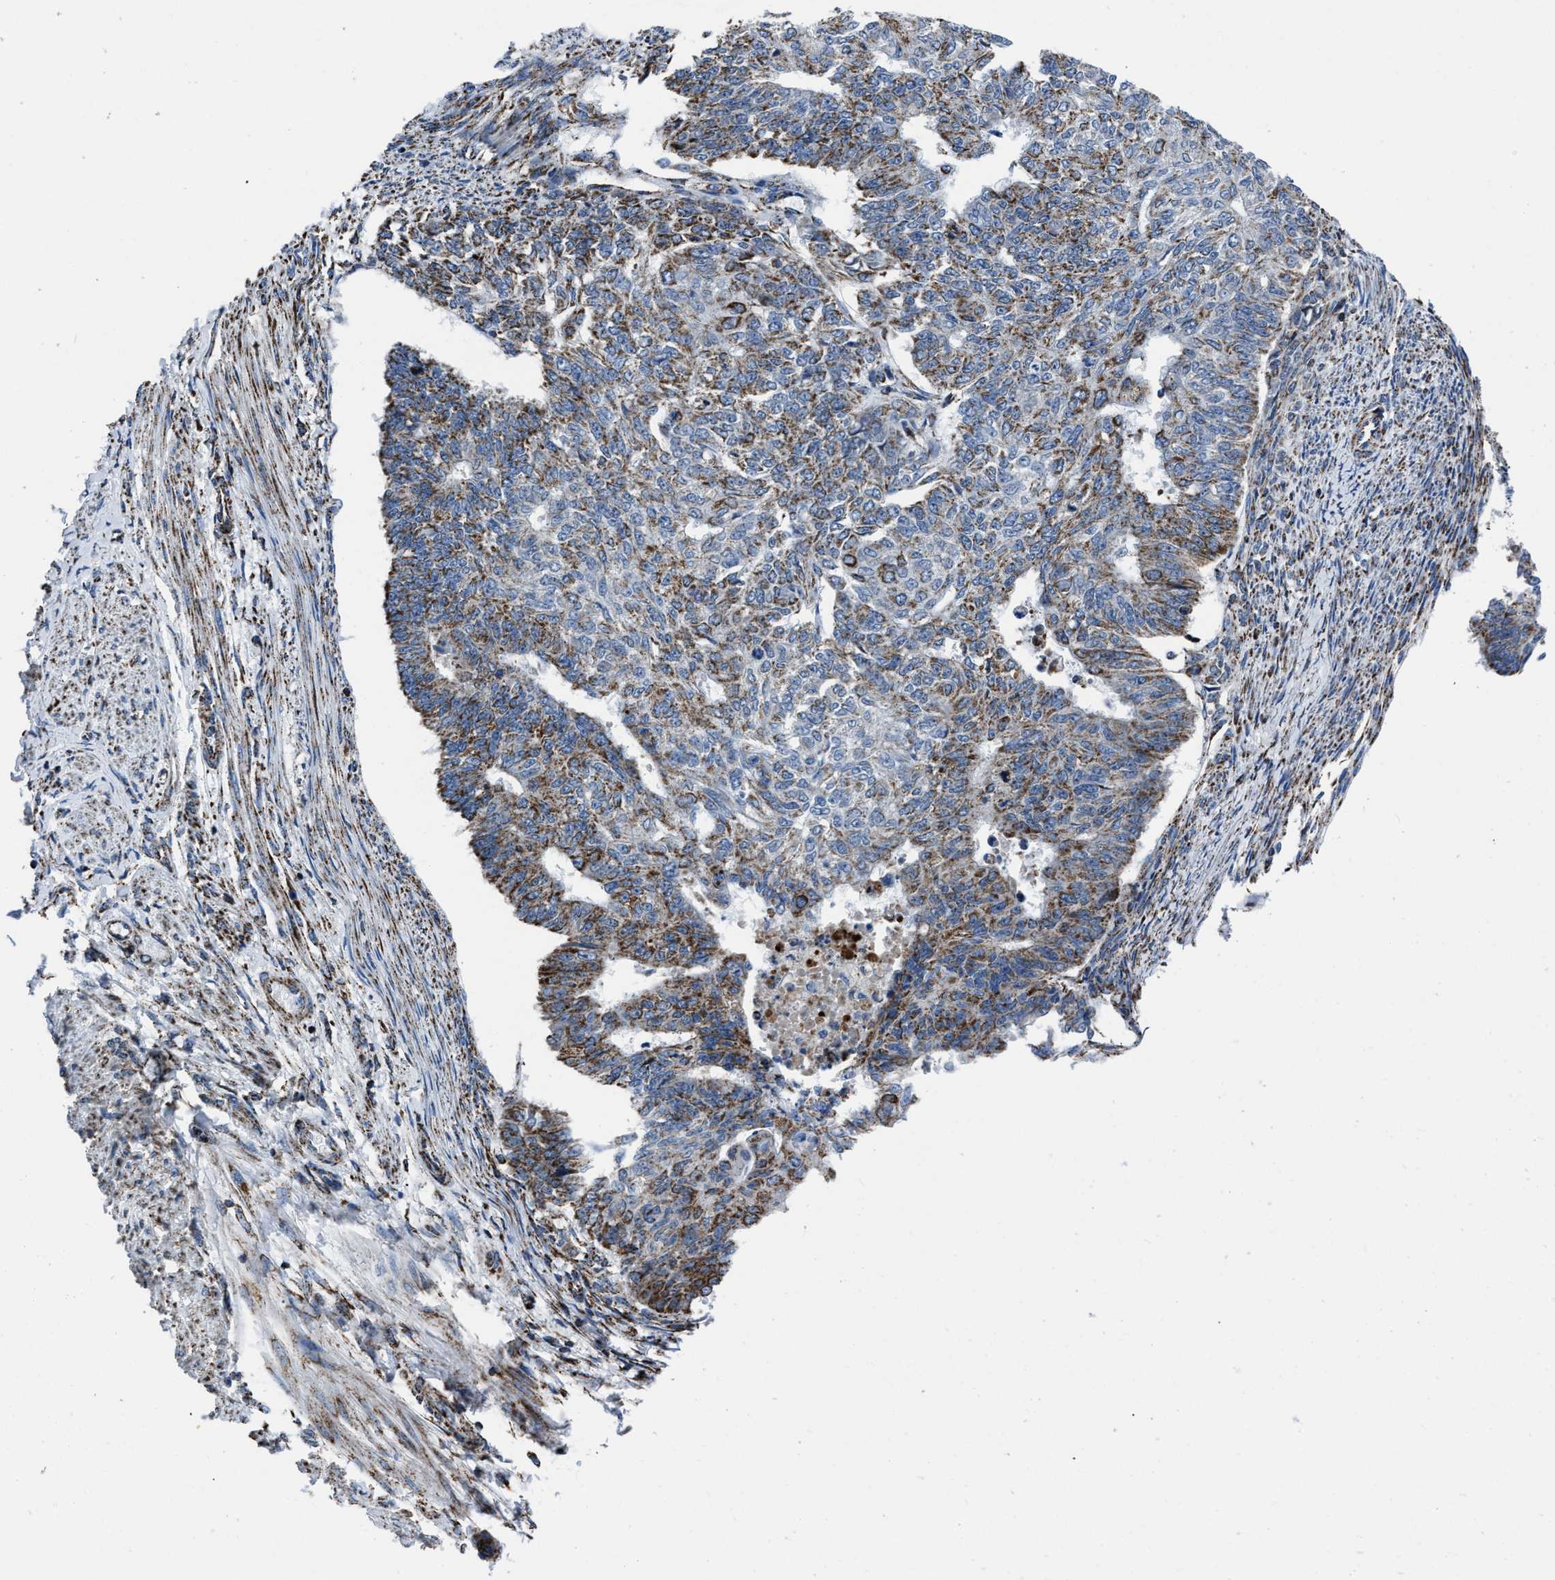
{"staining": {"intensity": "moderate", "quantity": ">75%", "location": "cytoplasmic/membranous"}, "tissue": "endometrial cancer", "cell_type": "Tumor cells", "image_type": "cancer", "snomed": [{"axis": "morphology", "description": "Adenocarcinoma, NOS"}, {"axis": "topography", "description": "Endometrium"}], "caption": "Endometrial cancer (adenocarcinoma) stained with DAB (3,3'-diaminobenzidine) immunohistochemistry (IHC) displays medium levels of moderate cytoplasmic/membranous positivity in approximately >75% of tumor cells.", "gene": "NSD3", "patient": {"sex": "female", "age": 32}}